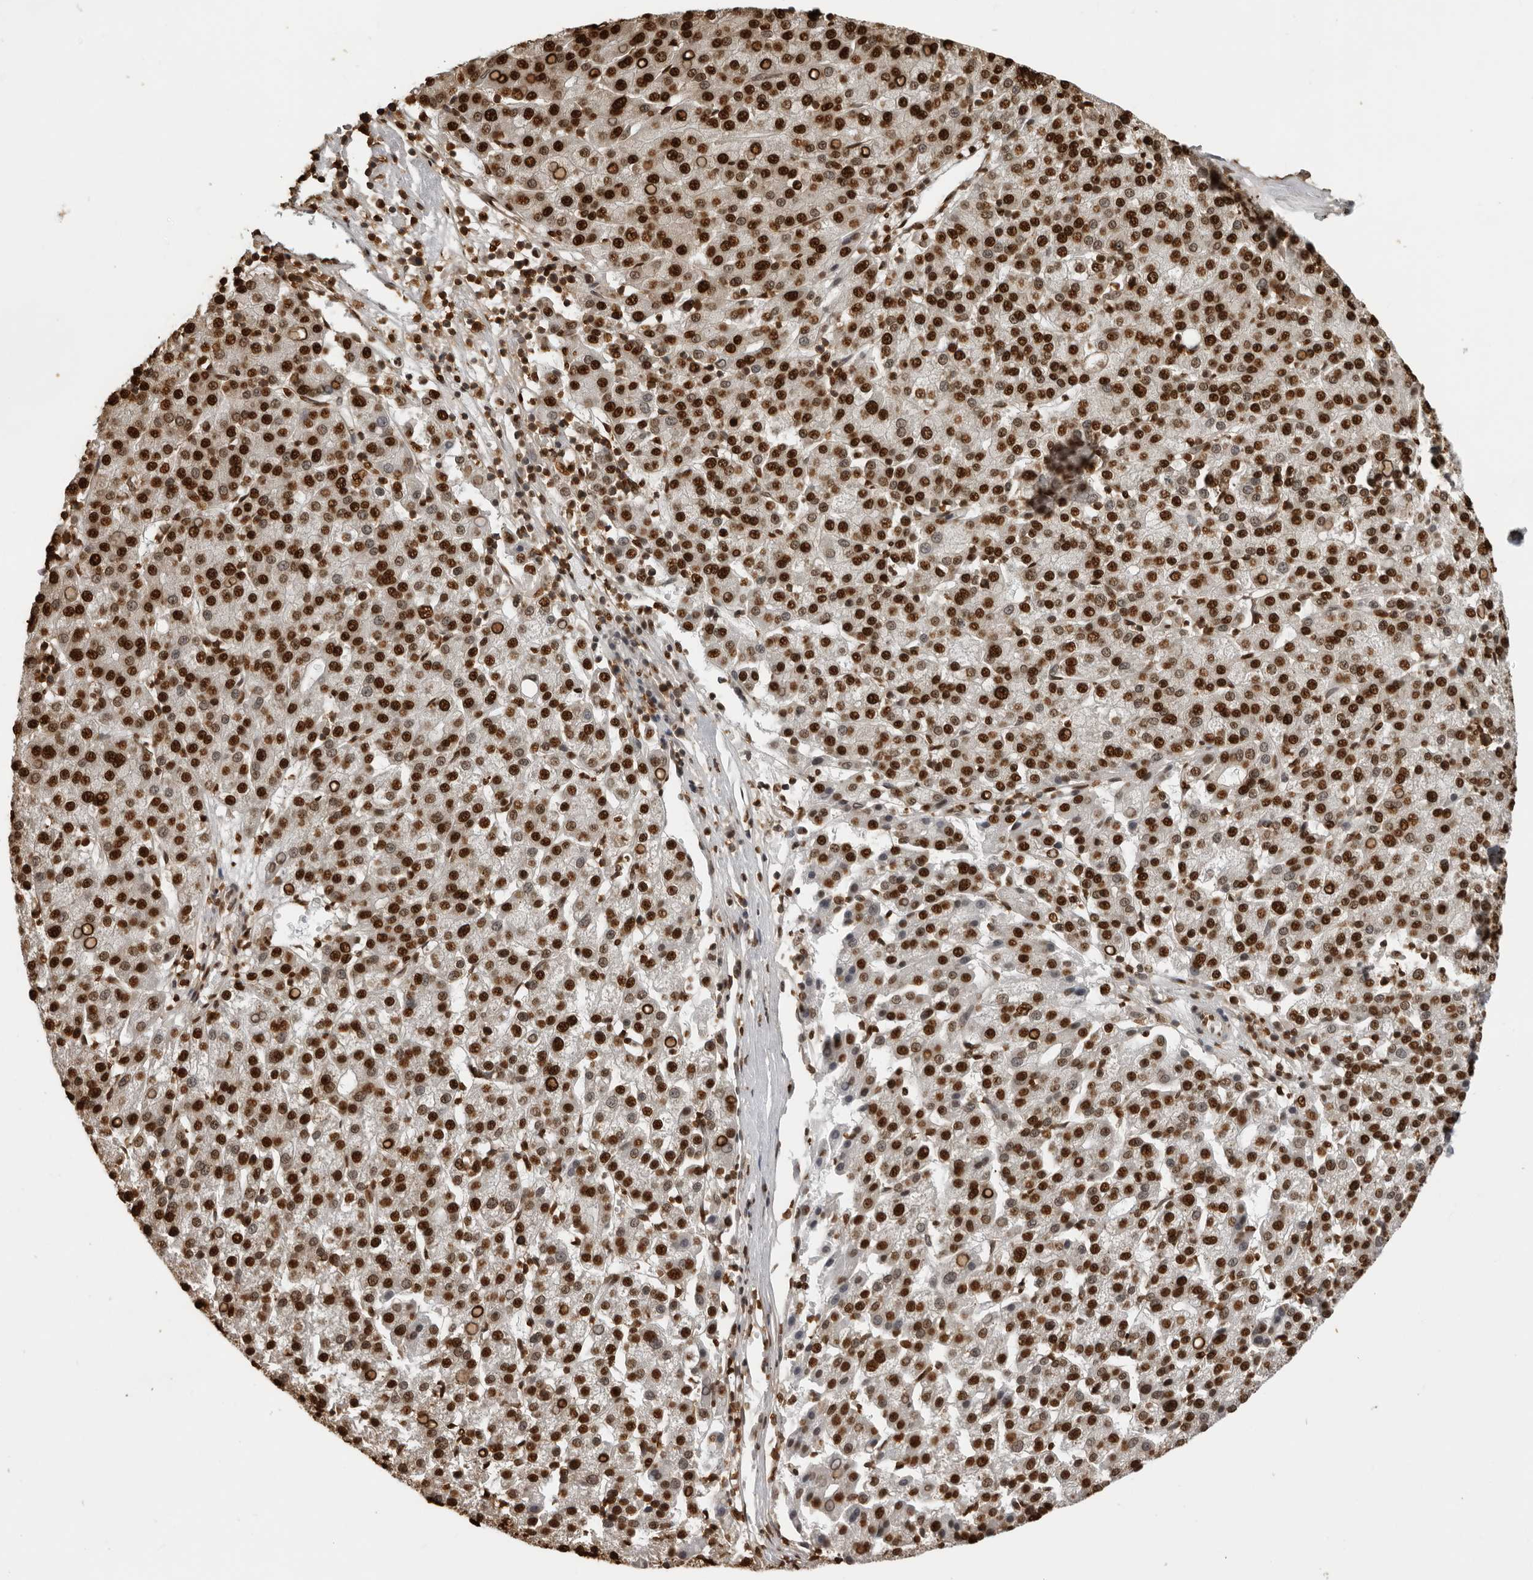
{"staining": {"intensity": "strong", "quantity": ">75%", "location": "nuclear"}, "tissue": "liver cancer", "cell_type": "Tumor cells", "image_type": "cancer", "snomed": [{"axis": "morphology", "description": "Carcinoma, Hepatocellular, NOS"}, {"axis": "topography", "description": "Liver"}], "caption": "Immunohistochemical staining of liver cancer shows high levels of strong nuclear staining in about >75% of tumor cells.", "gene": "ZFP91", "patient": {"sex": "female", "age": 58}}